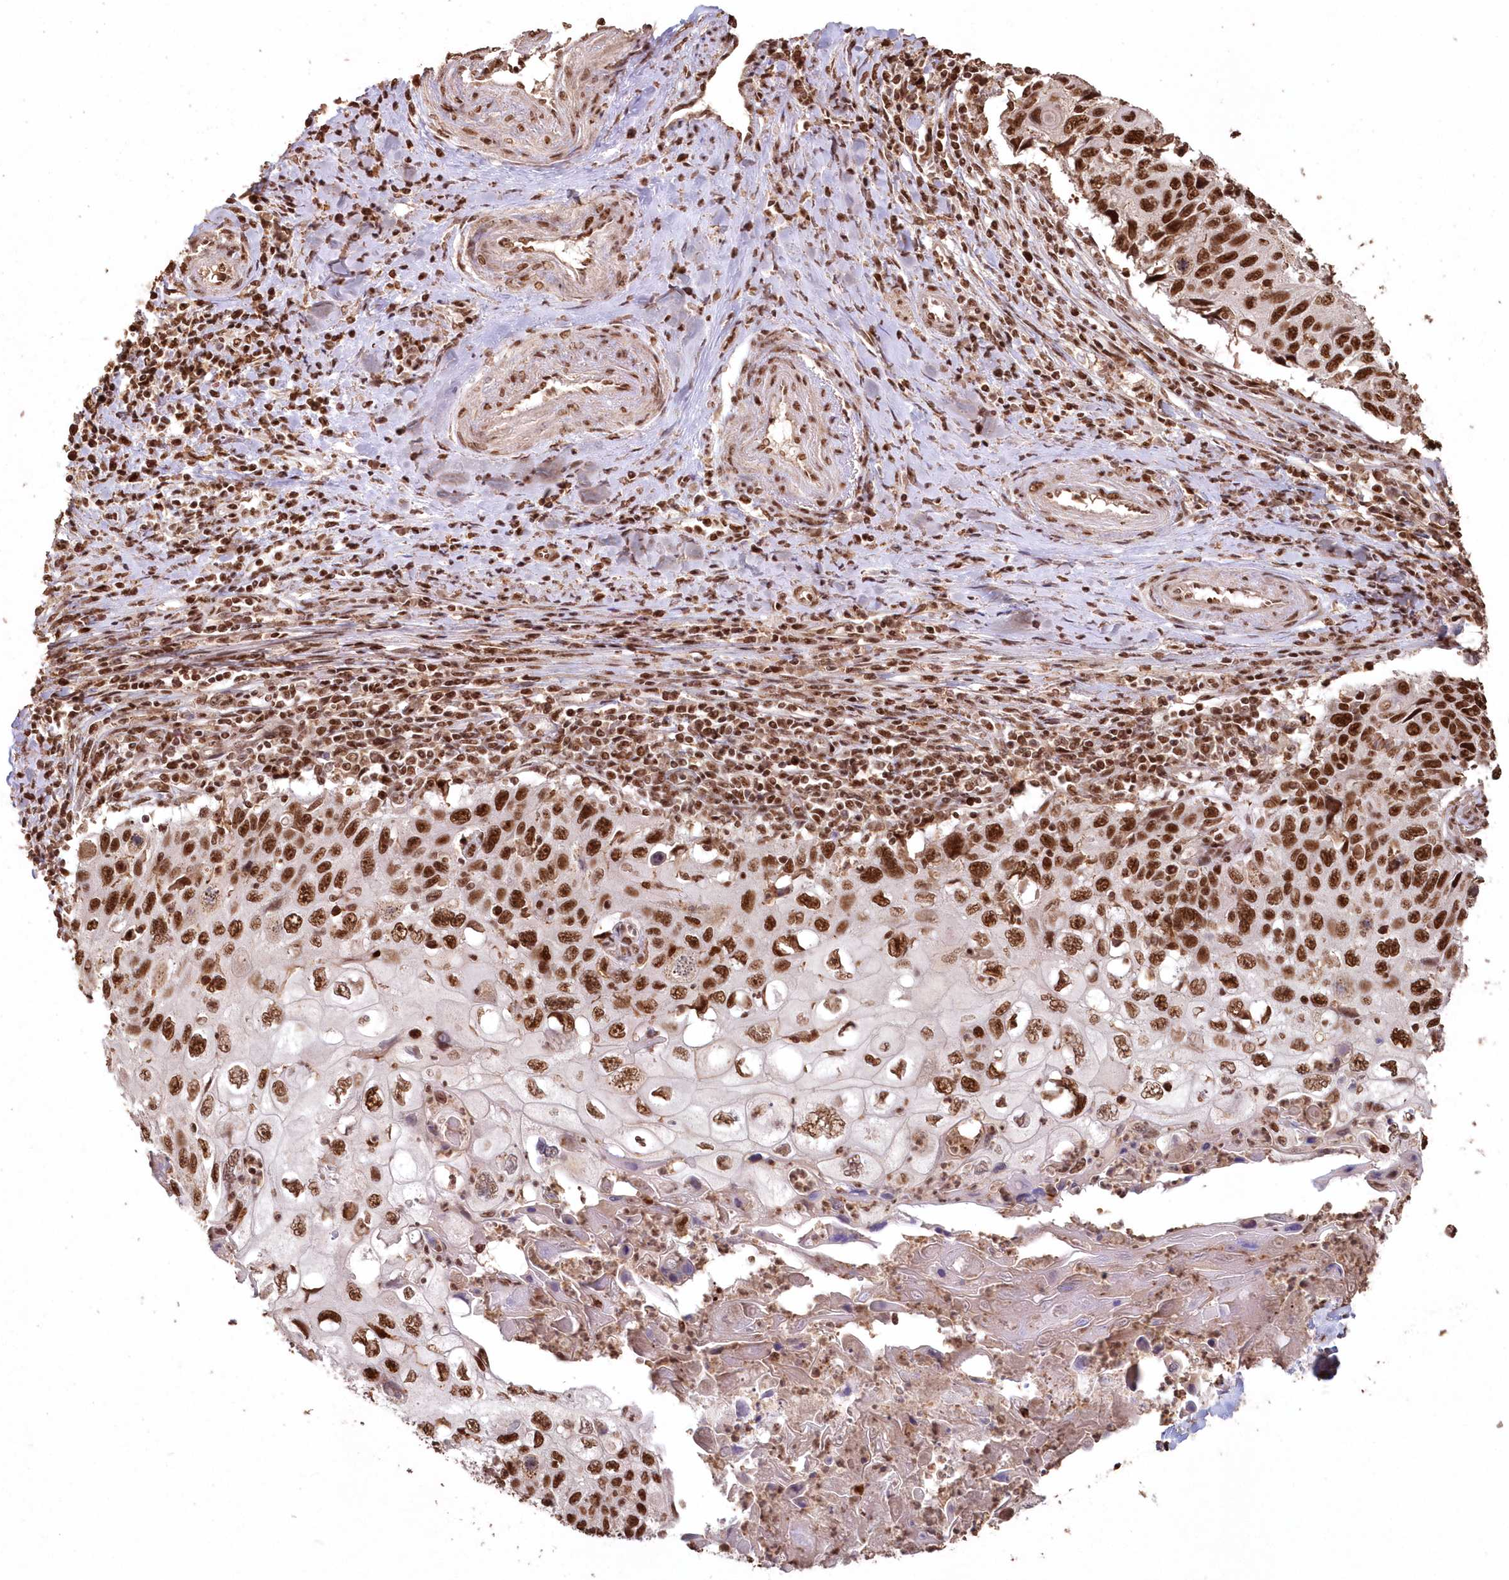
{"staining": {"intensity": "strong", "quantity": ">75%", "location": "nuclear"}, "tissue": "cervical cancer", "cell_type": "Tumor cells", "image_type": "cancer", "snomed": [{"axis": "morphology", "description": "Squamous cell carcinoma, NOS"}, {"axis": "topography", "description": "Cervix"}], "caption": "Strong nuclear positivity is seen in approximately >75% of tumor cells in cervical squamous cell carcinoma. Immunohistochemistry stains the protein in brown and the nuclei are stained blue.", "gene": "PDS5A", "patient": {"sex": "female", "age": 70}}